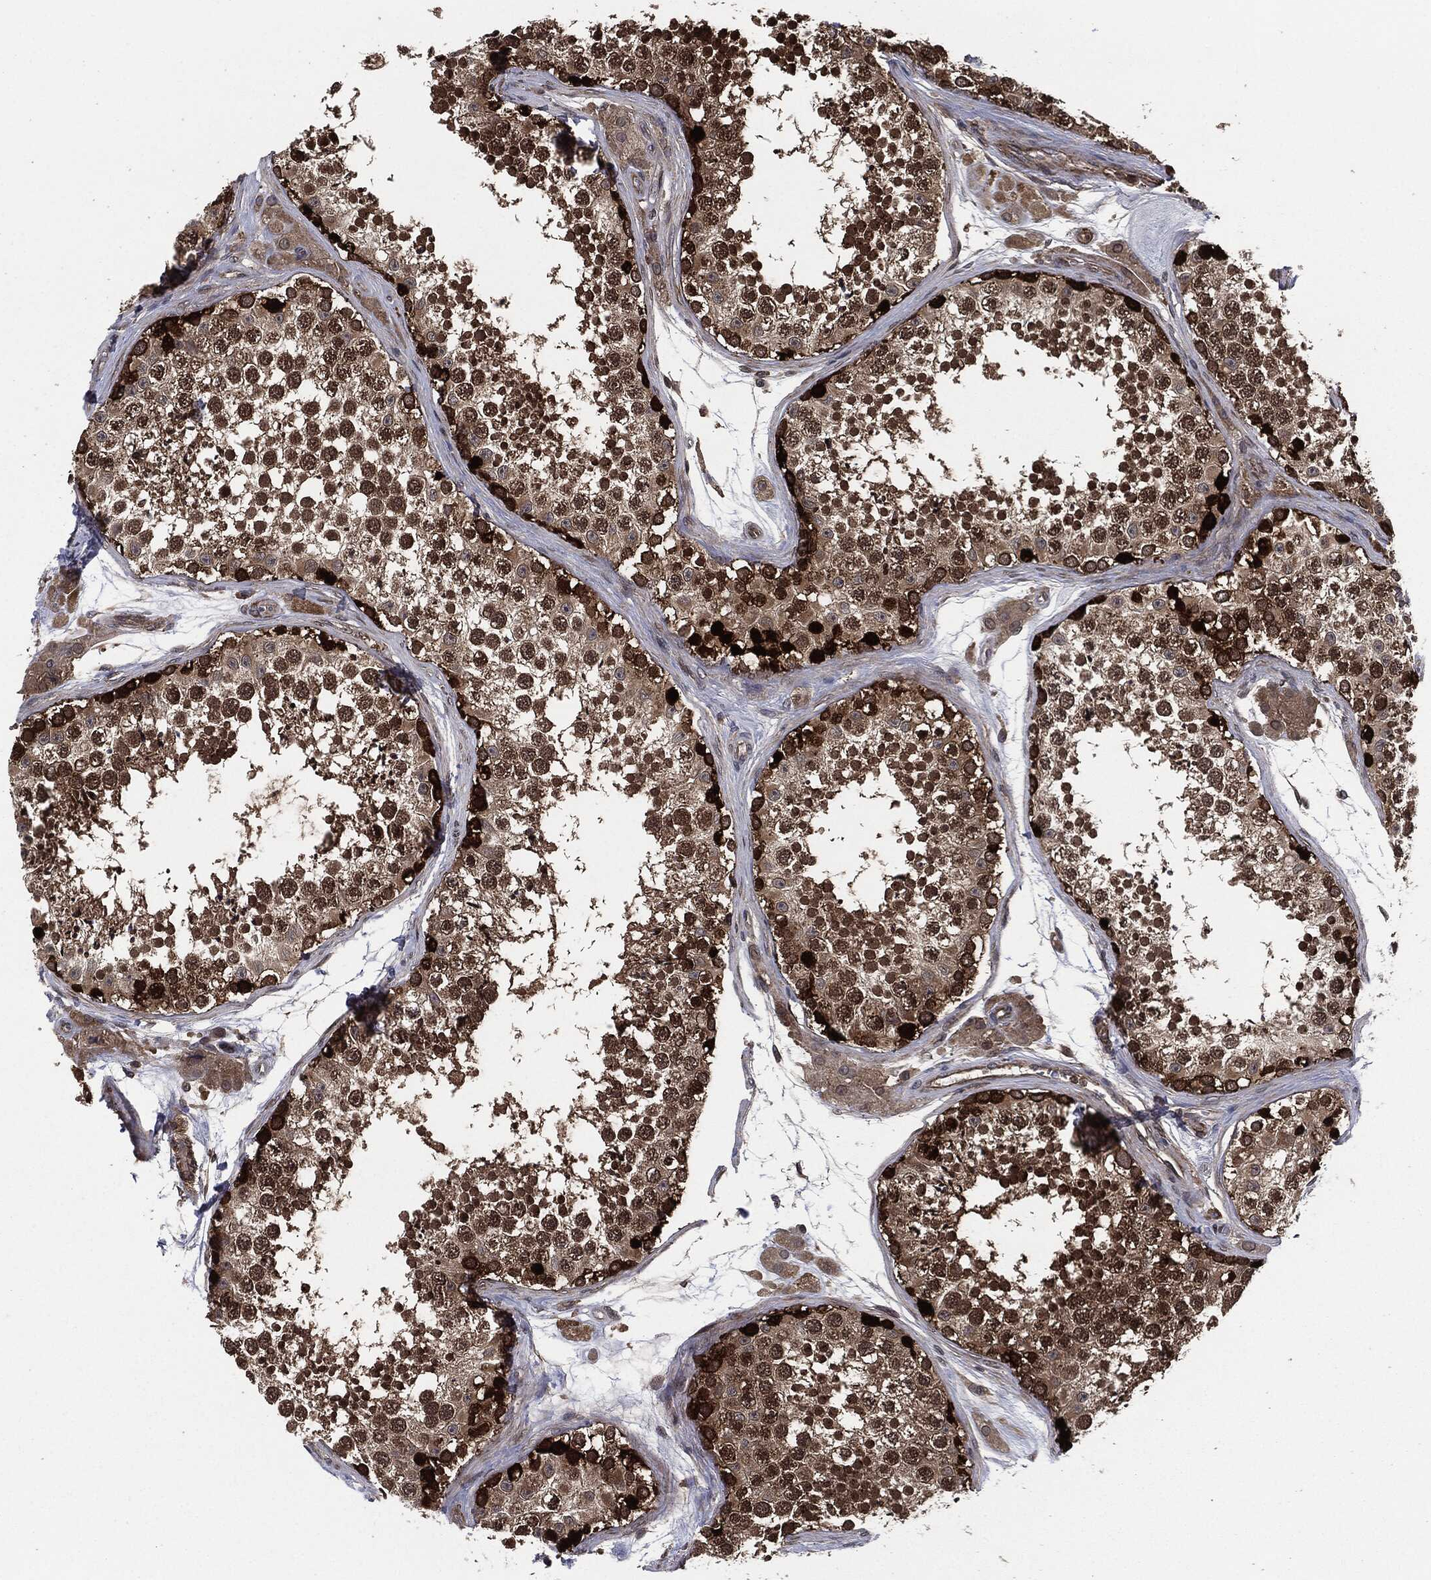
{"staining": {"intensity": "moderate", "quantity": ">75%", "location": "cytoplasmic/membranous,nuclear"}, "tissue": "testis", "cell_type": "Cells in seminiferous ducts", "image_type": "normal", "snomed": [{"axis": "morphology", "description": "Normal tissue, NOS"}, {"axis": "topography", "description": "Testis"}], "caption": "Benign testis exhibits moderate cytoplasmic/membranous,nuclear expression in approximately >75% of cells in seminiferous ducts, visualized by immunohistochemistry.", "gene": "UBR1", "patient": {"sex": "male", "age": 41}}